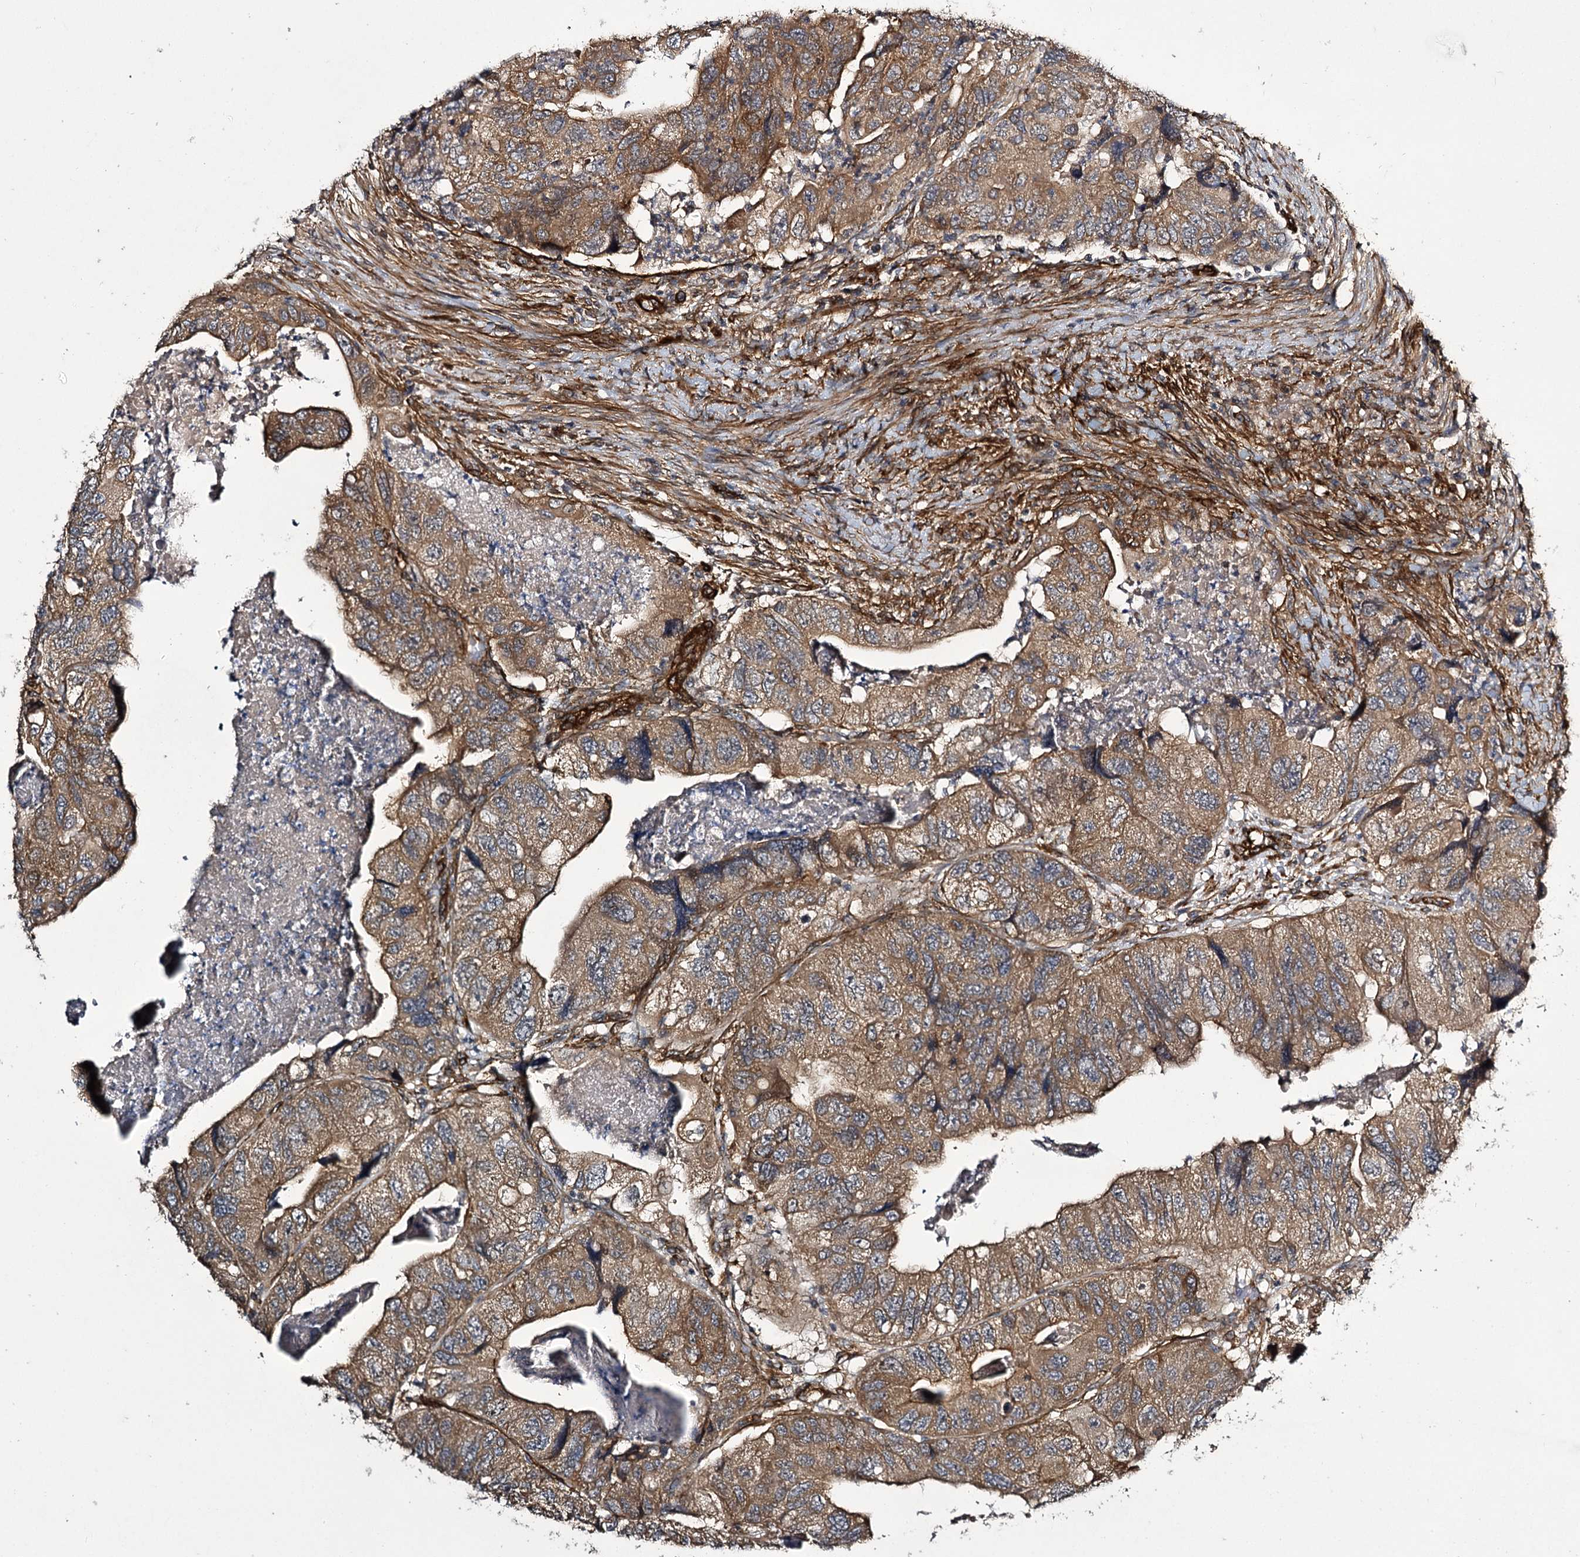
{"staining": {"intensity": "moderate", "quantity": ">75%", "location": "cytoplasmic/membranous"}, "tissue": "colorectal cancer", "cell_type": "Tumor cells", "image_type": "cancer", "snomed": [{"axis": "morphology", "description": "Adenocarcinoma, NOS"}, {"axis": "topography", "description": "Rectum"}], "caption": "About >75% of tumor cells in human colorectal cancer (adenocarcinoma) exhibit moderate cytoplasmic/membranous protein expression as visualized by brown immunohistochemical staining.", "gene": "MYO1C", "patient": {"sex": "male", "age": 63}}